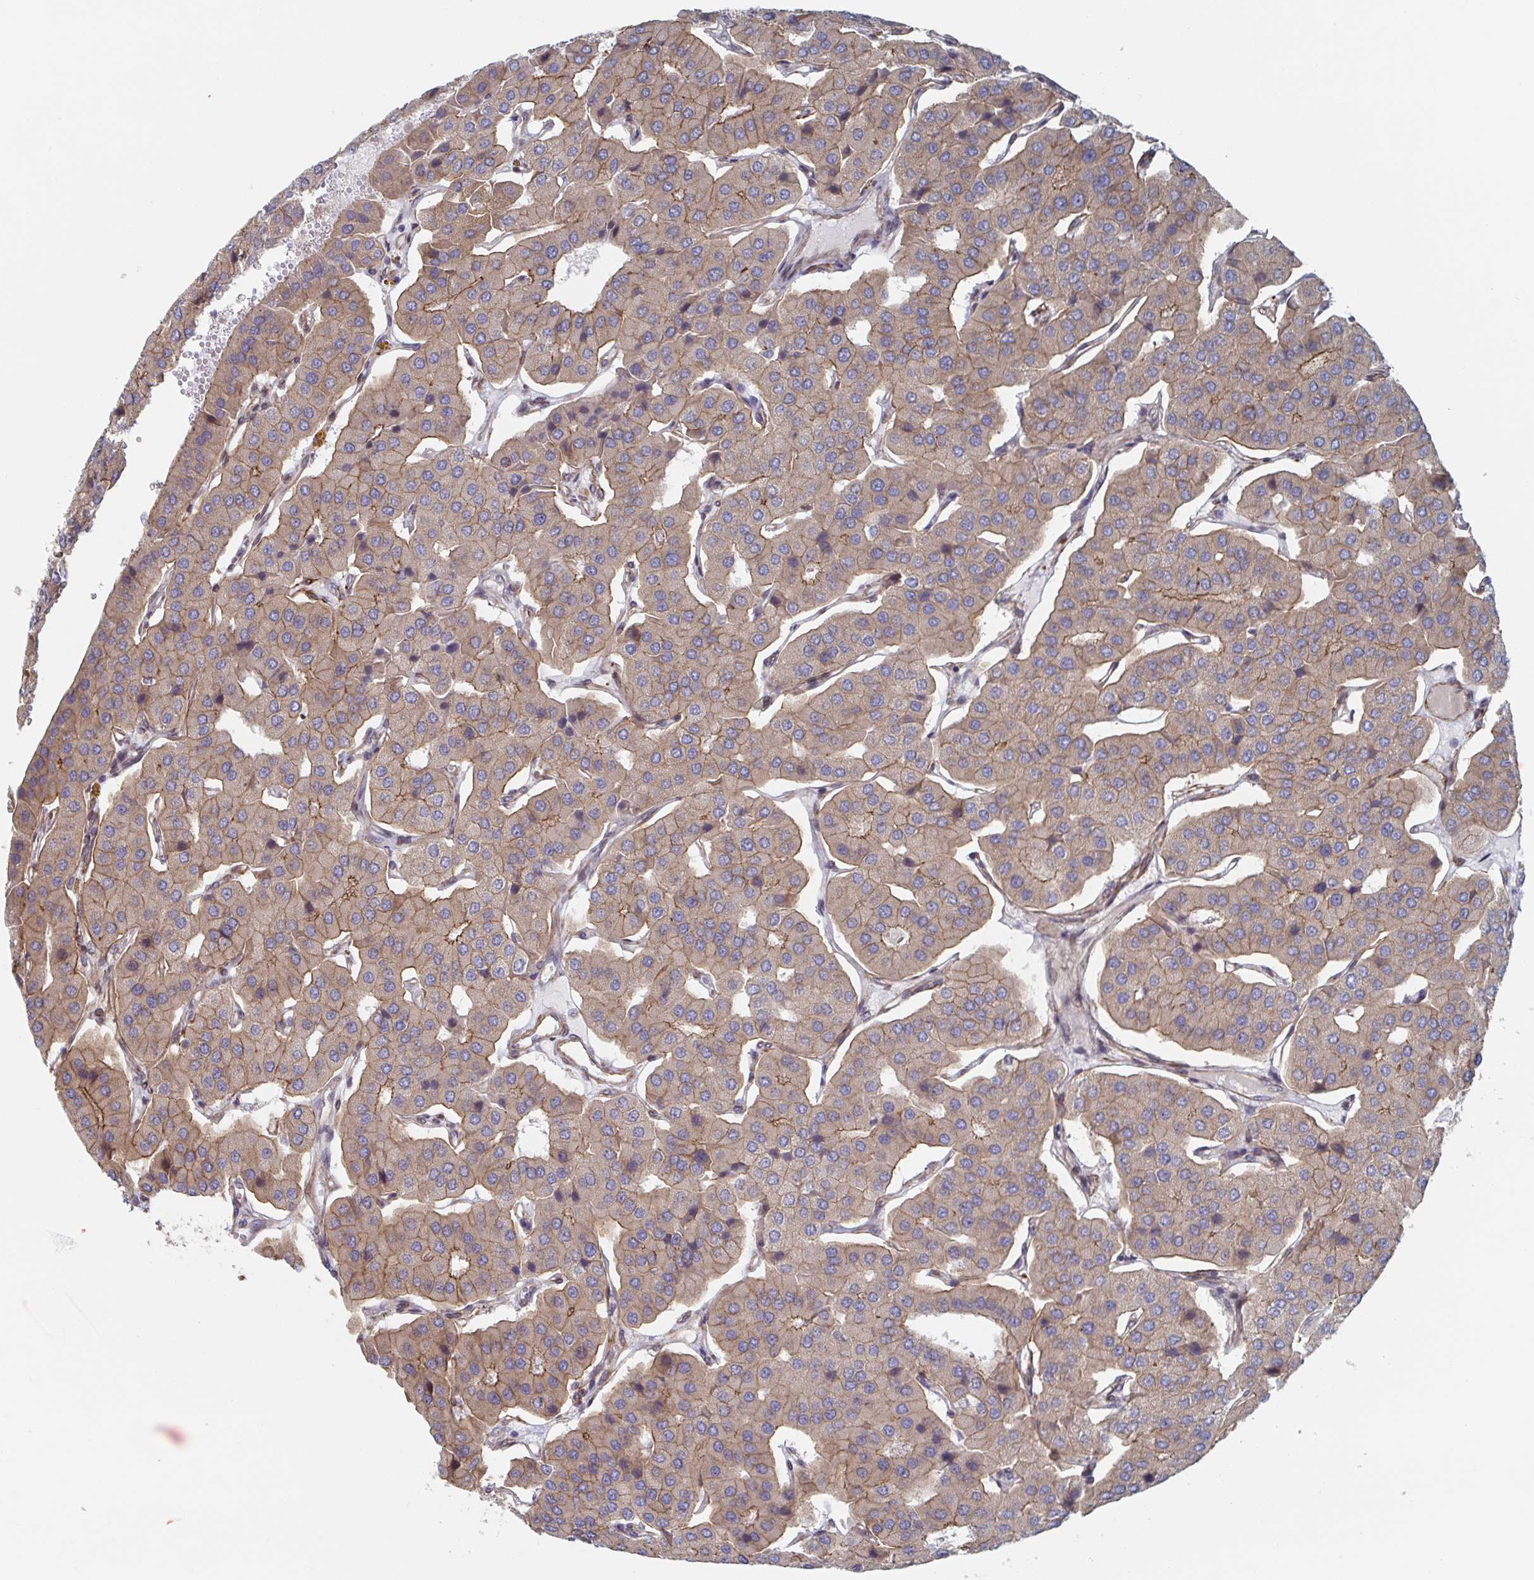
{"staining": {"intensity": "moderate", "quantity": "25%-75%", "location": "cytoplasmic/membranous"}, "tissue": "parathyroid gland", "cell_type": "Glandular cells", "image_type": "normal", "snomed": [{"axis": "morphology", "description": "Normal tissue, NOS"}, {"axis": "morphology", "description": "Adenoma, NOS"}, {"axis": "topography", "description": "Parathyroid gland"}], "caption": "High-power microscopy captured an IHC photomicrograph of unremarkable parathyroid gland, revealing moderate cytoplasmic/membranous positivity in approximately 25%-75% of glandular cells.", "gene": "DVL3", "patient": {"sex": "female", "age": 86}}